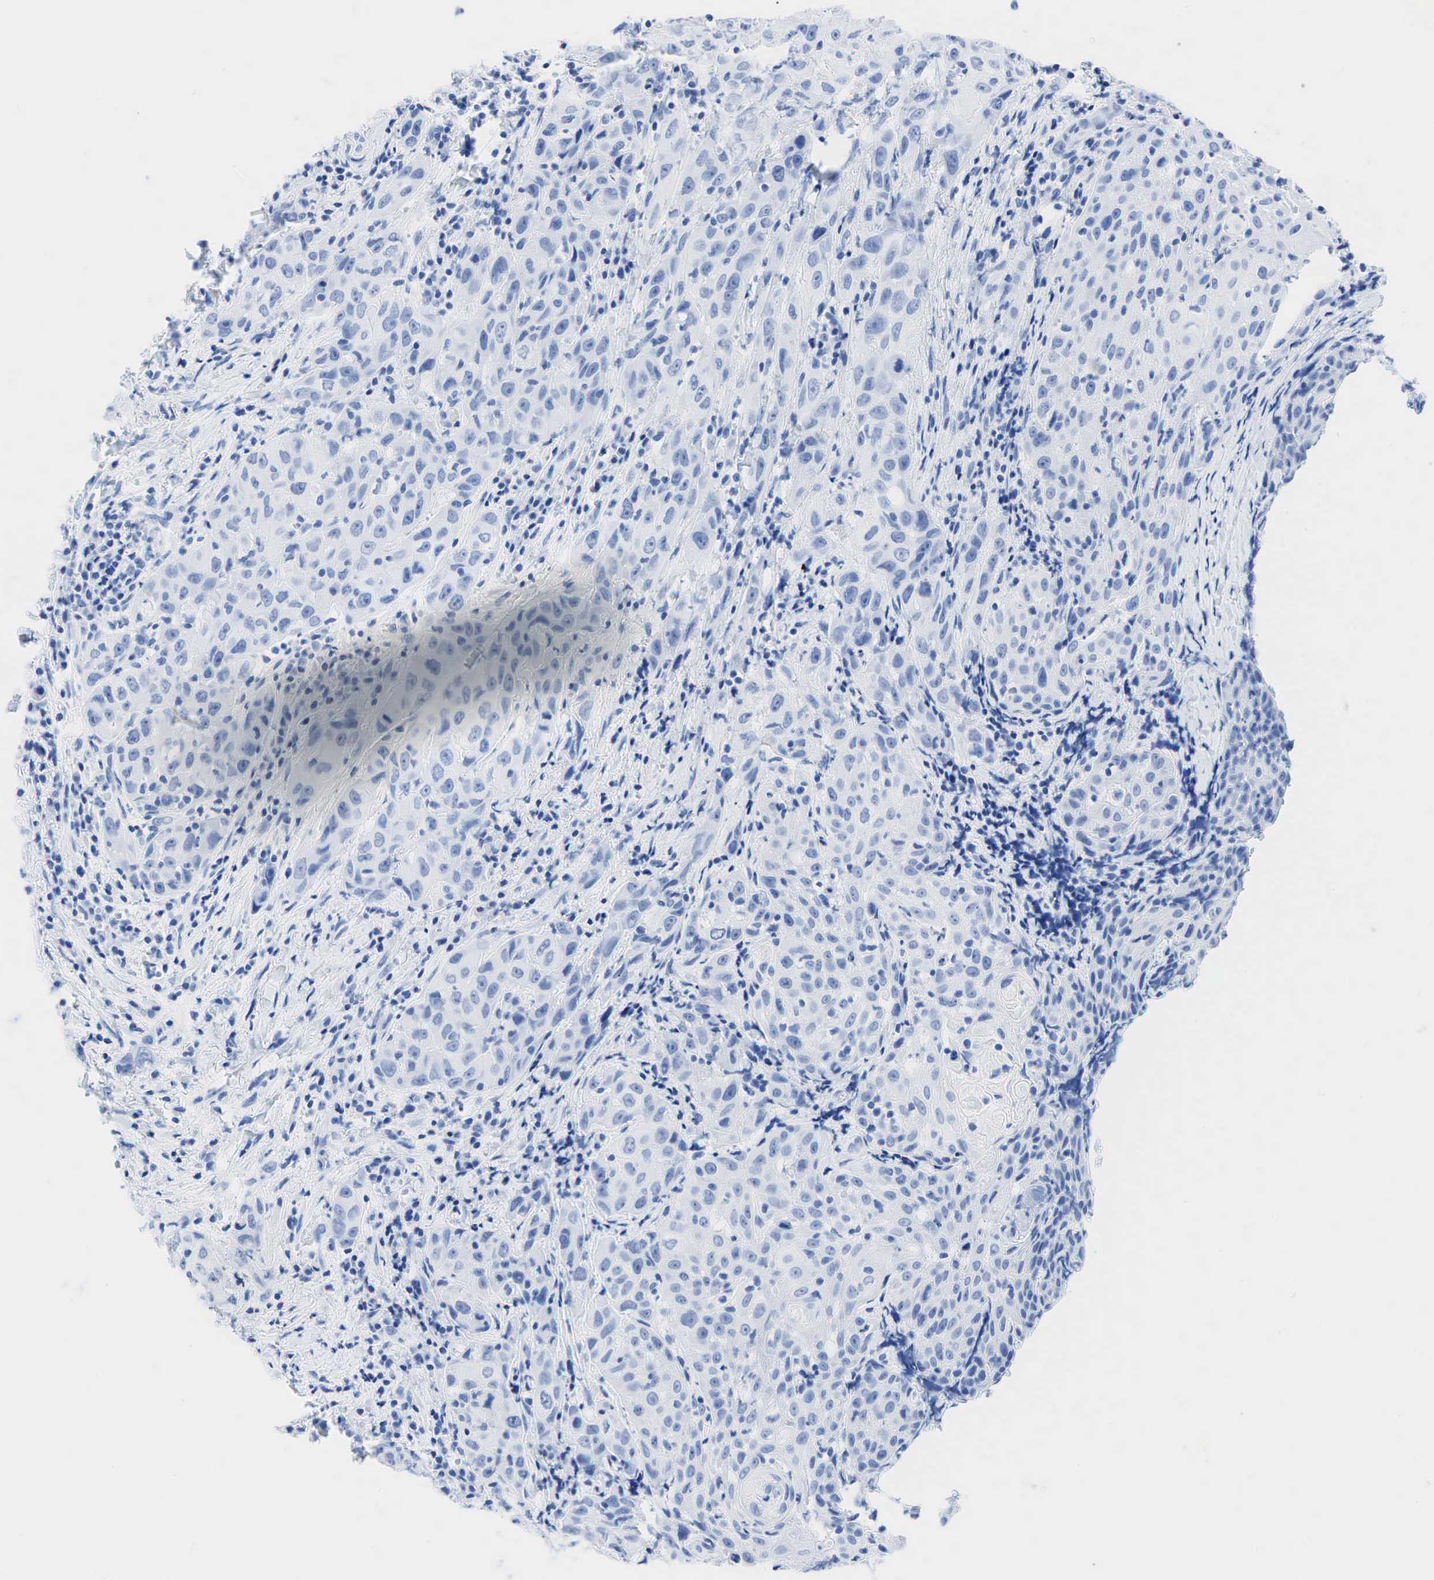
{"staining": {"intensity": "negative", "quantity": "none", "location": "none"}, "tissue": "head and neck cancer", "cell_type": "Tumor cells", "image_type": "cancer", "snomed": [{"axis": "morphology", "description": "Squamous cell carcinoma, NOS"}, {"axis": "topography", "description": "Oral tissue"}, {"axis": "topography", "description": "Head-Neck"}], "caption": "High magnification brightfield microscopy of head and neck cancer (squamous cell carcinoma) stained with DAB (3,3'-diaminobenzidine) (brown) and counterstained with hematoxylin (blue): tumor cells show no significant staining.", "gene": "INHA", "patient": {"sex": "female", "age": 82}}